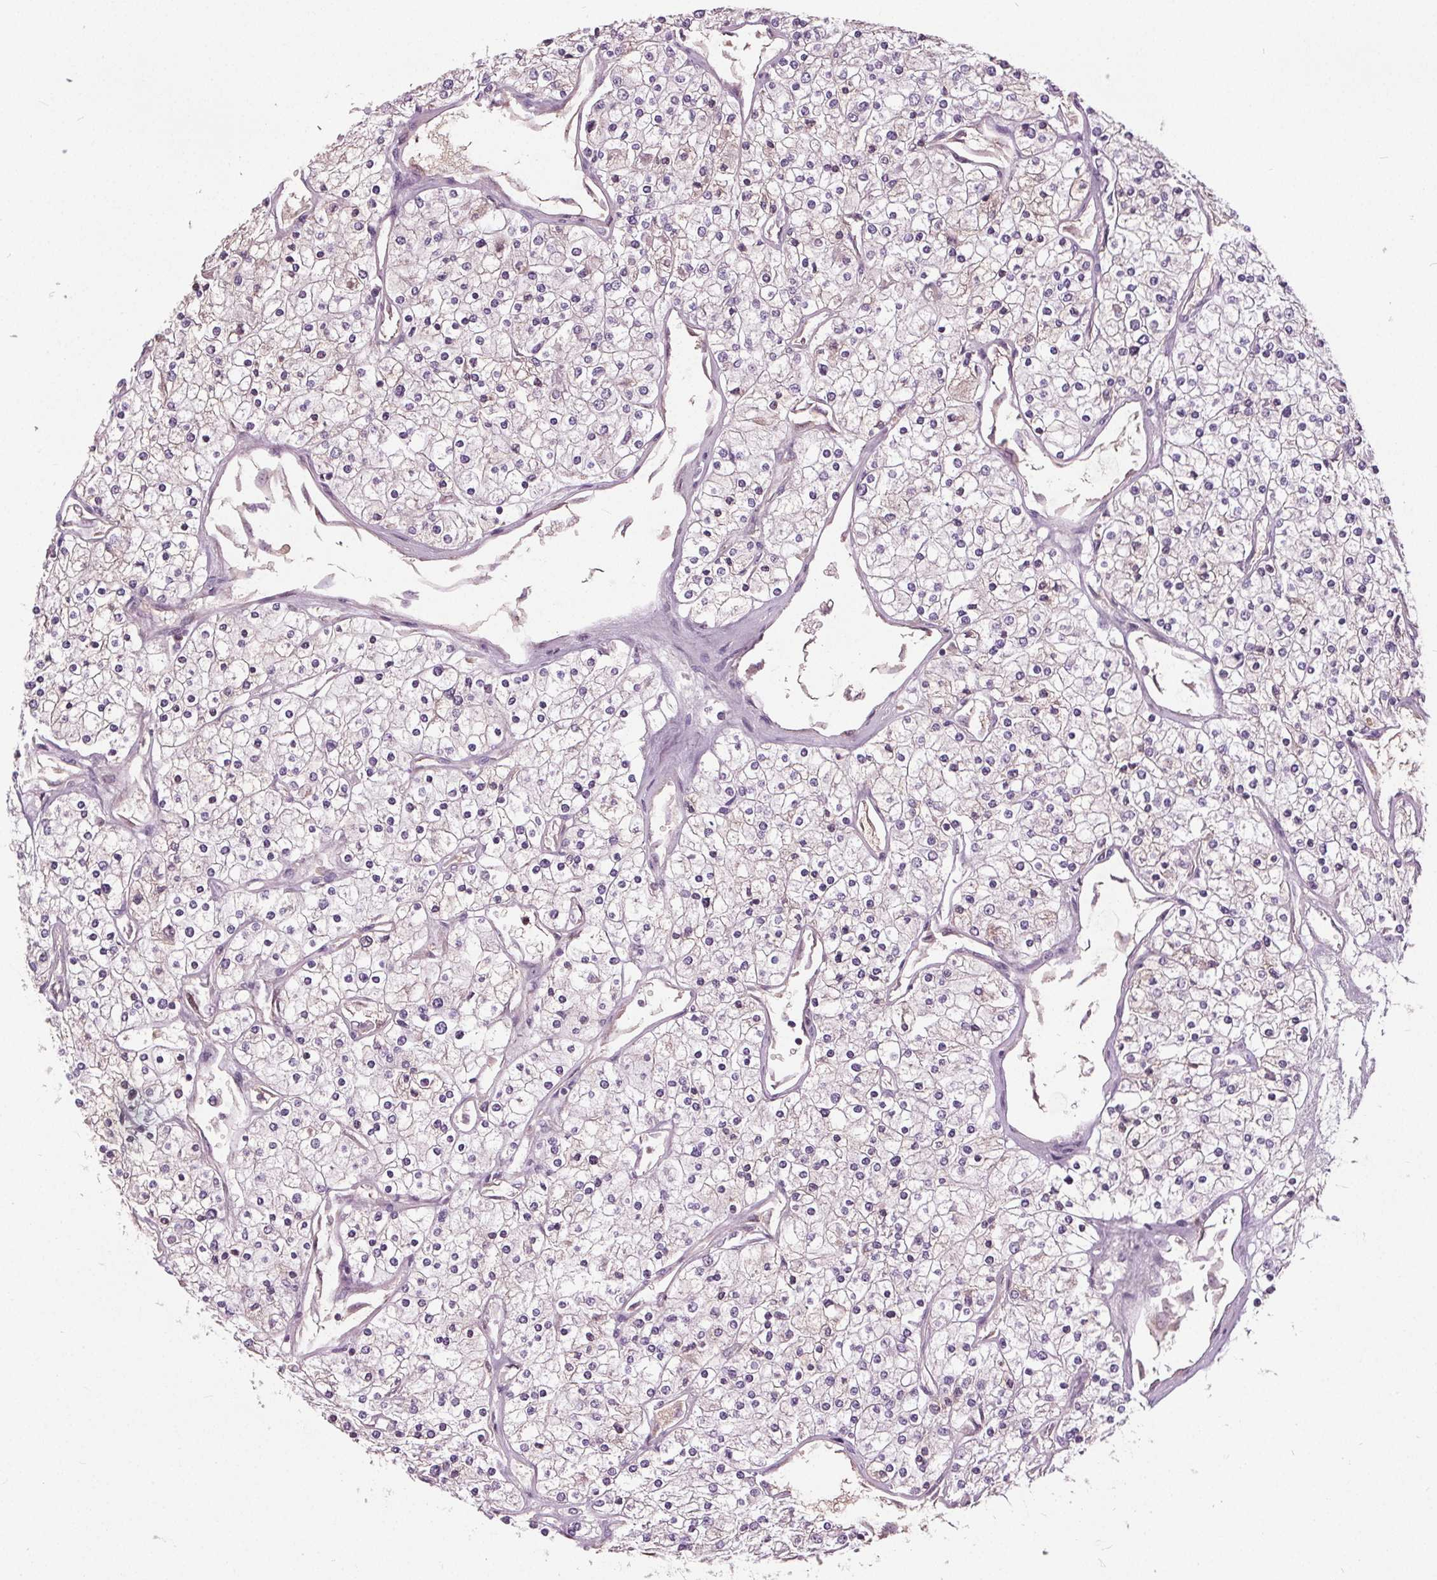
{"staining": {"intensity": "negative", "quantity": "none", "location": "none"}, "tissue": "renal cancer", "cell_type": "Tumor cells", "image_type": "cancer", "snomed": [{"axis": "morphology", "description": "Adenocarcinoma, NOS"}, {"axis": "topography", "description": "Kidney"}], "caption": "Immunohistochemistry (IHC) of human renal cancer (adenocarcinoma) demonstrates no staining in tumor cells.", "gene": "PDGFD", "patient": {"sex": "male", "age": 80}}